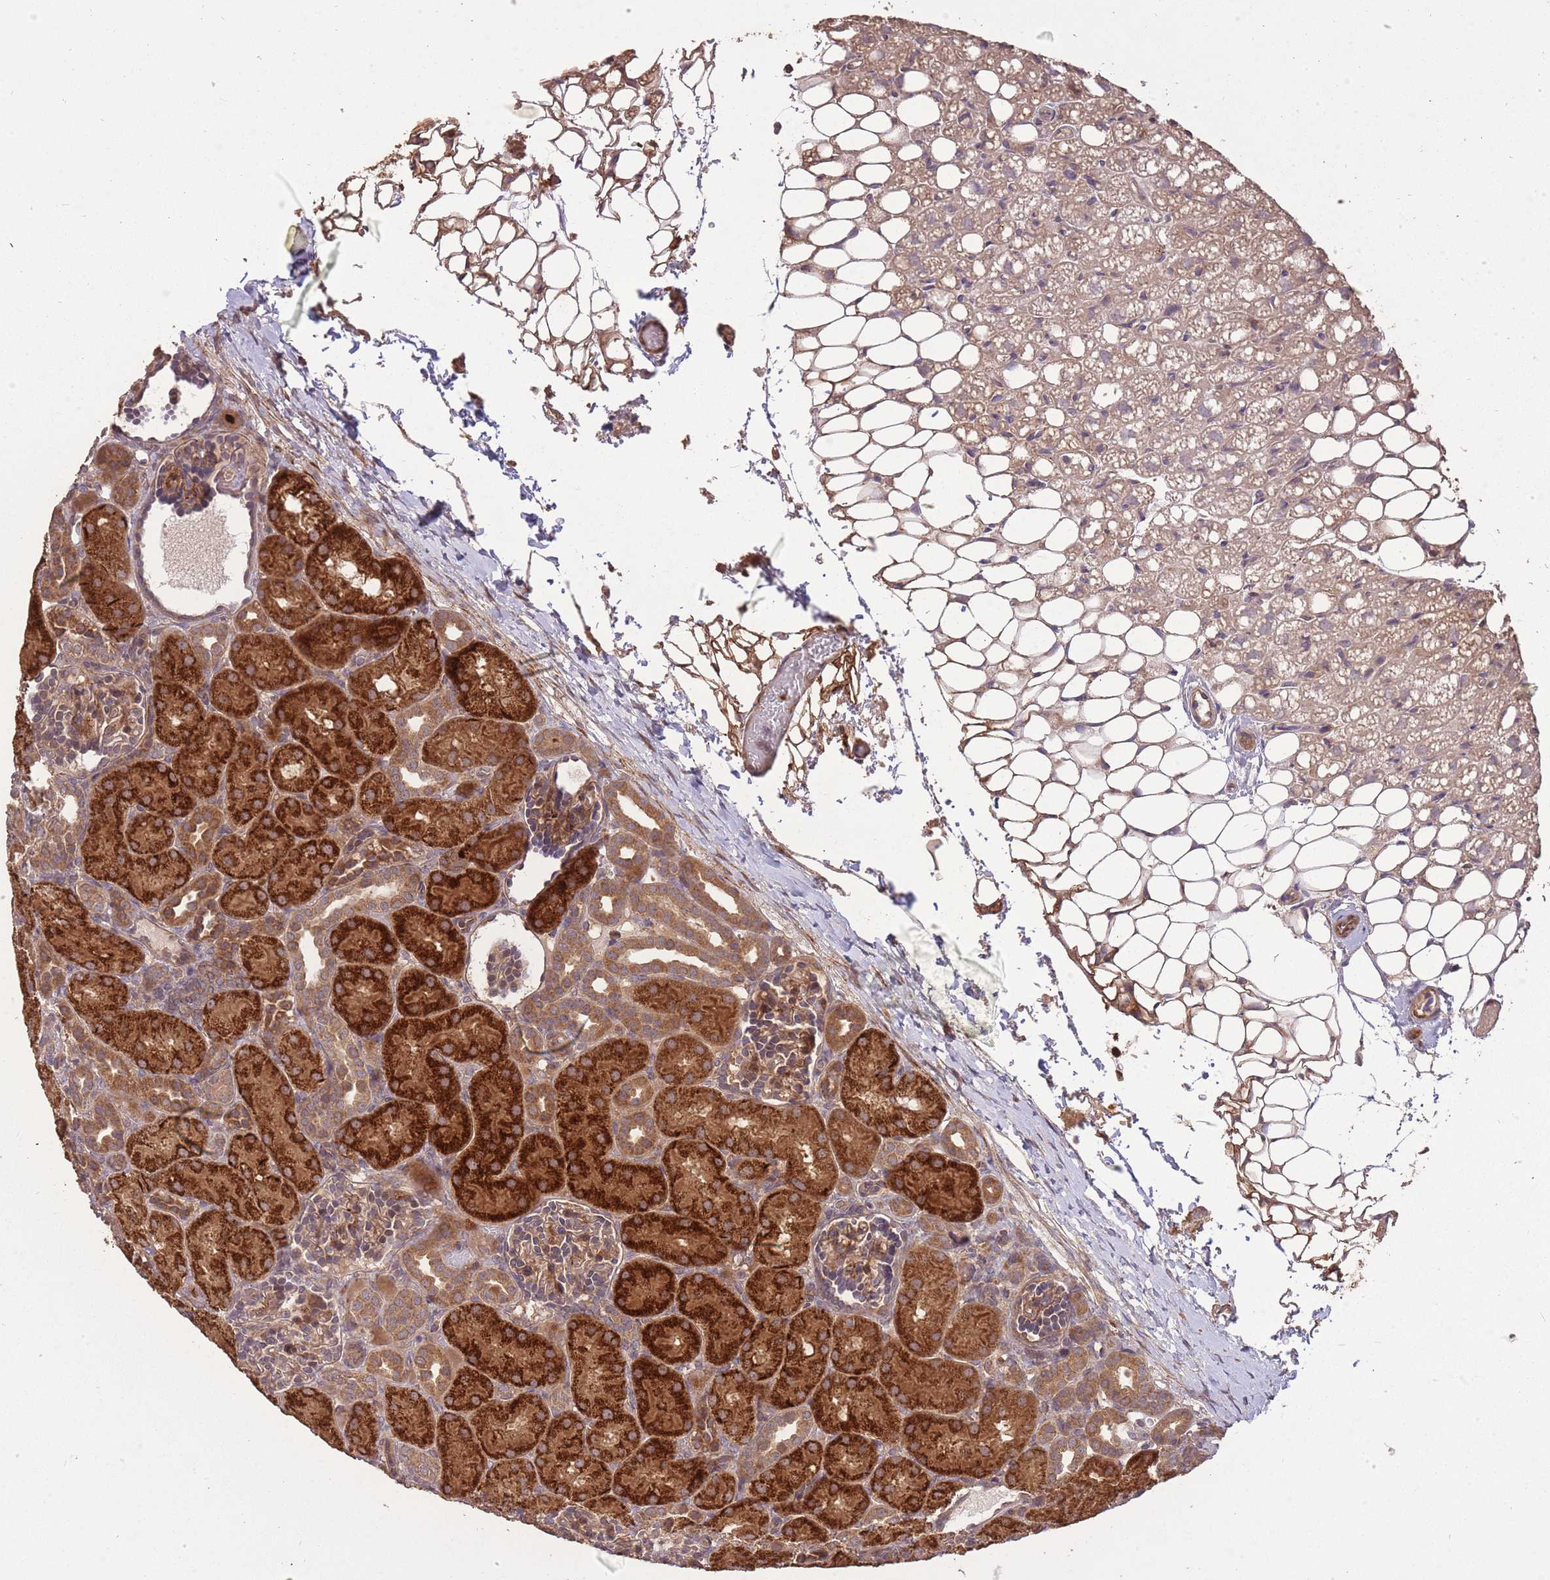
{"staining": {"intensity": "moderate", "quantity": ">75%", "location": "cytoplasmic/membranous"}, "tissue": "kidney", "cell_type": "Cells in glomeruli", "image_type": "normal", "snomed": [{"axis": "morphology", "description": "Normal tissue, NOS"}, {"axis": "topography", "description": "Kidney"}], "caption": "High-power microscopy captured an immunohistochemistry (IHC) image of unremarkable kidney, revealing moderate cytoplasmic/membranous staining in about >75% of cells in glomeruli.", "gene": "ERBB3", "patient": {"sex": "male", "age": 1}}